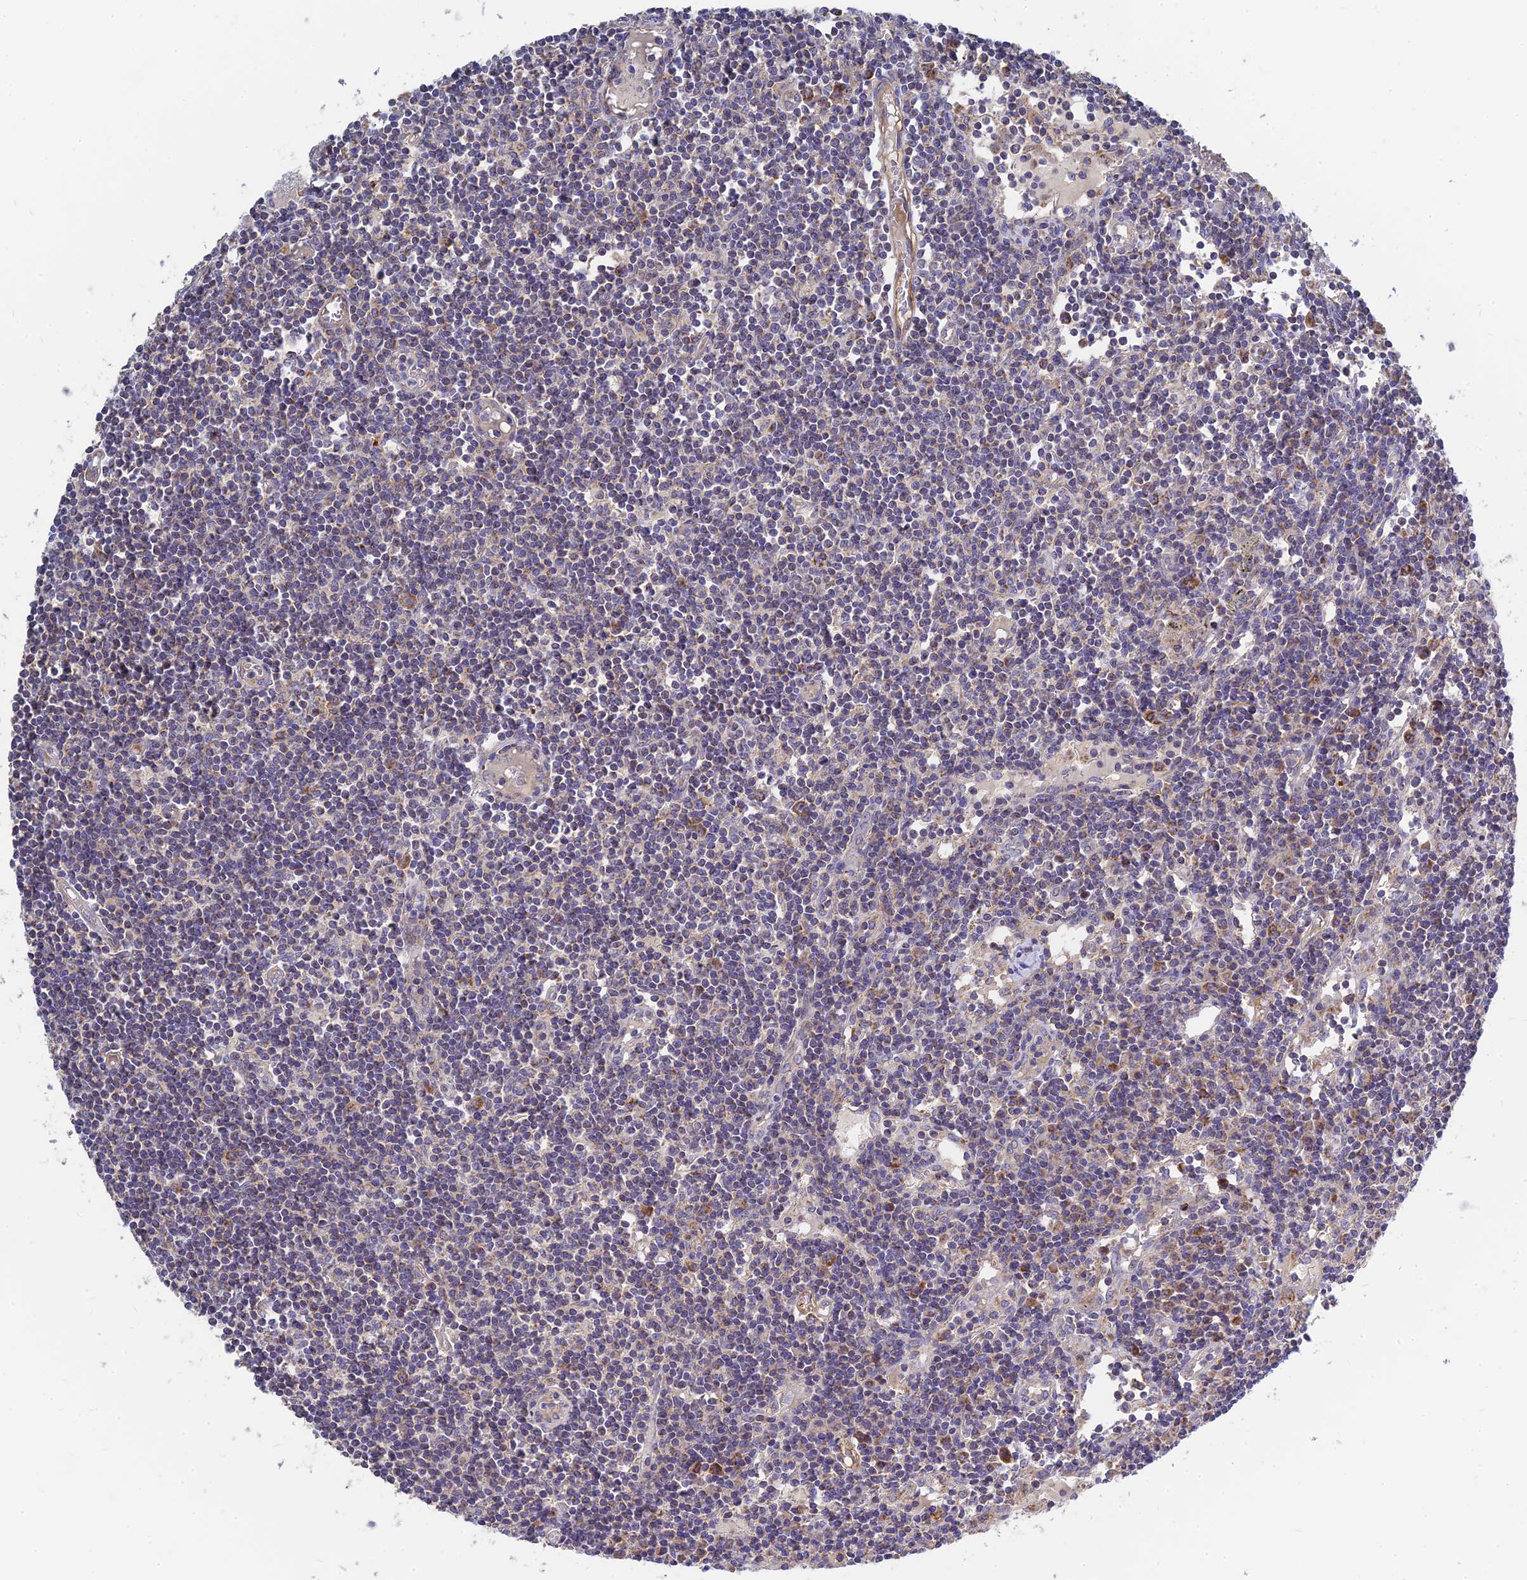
{"staining": {"intensity": "moderate", "quantity": "25%-75%", "location": "cytoplasmic/membranous"}, "tissue": "lymph node", "cell_type": "Germinal center cells", "image_type": "normal", "snomed": [{"axis": "morphology", "description": "Normal tissue, NOS"}, {"axis": "topography", "description": "Lymph node"}], "caption": "Moderate cytoplasmic/membranous staining is seen in about 25%-75% of germinal center cells in normal lymph node. Nuclei are stained in blue.", "gene": "MRPL15", "patient": {"sex": "female", "age": 55}}